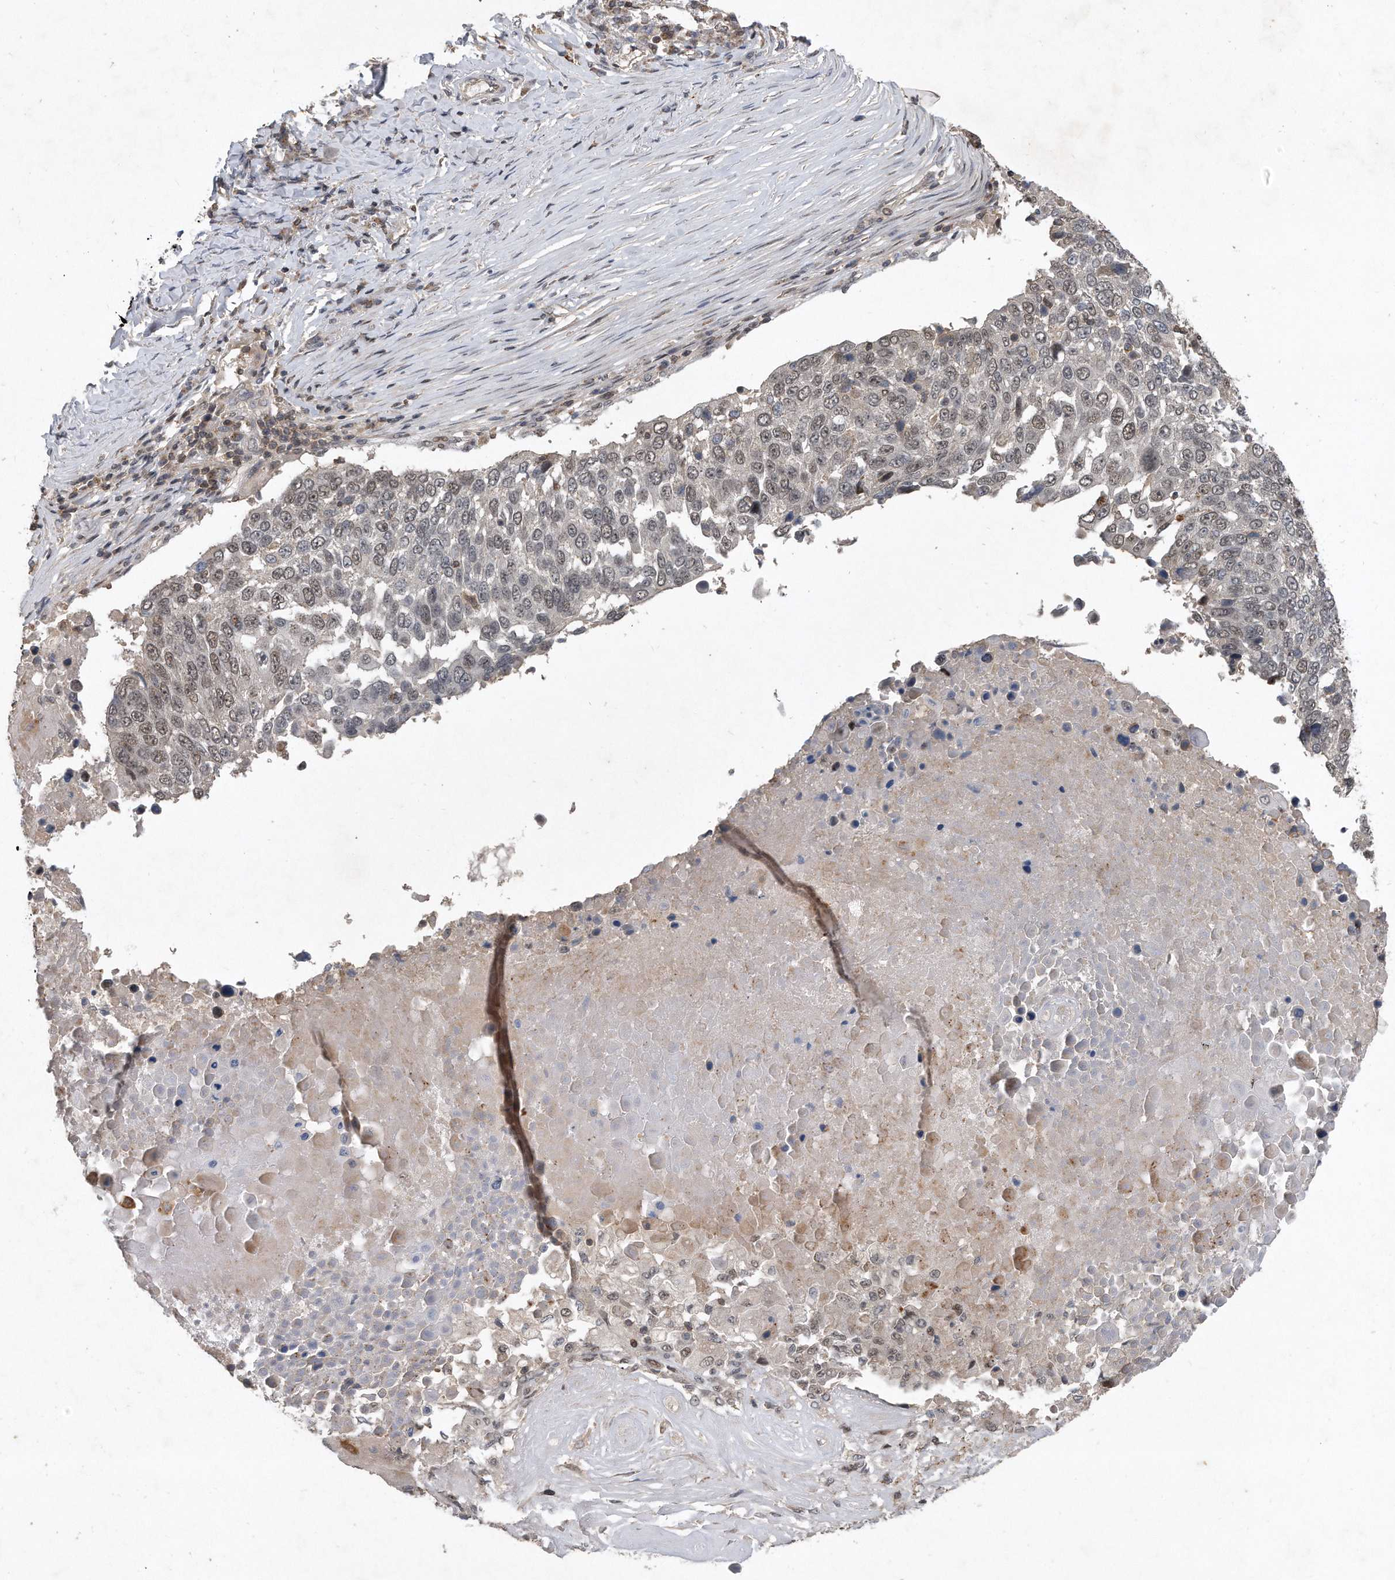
{"staining": {"intensity": "moderate", "quantity": "<25%", "location": "nuclear"}, "tissue": "lung cancer", "cell_type": "Tumor cells", "image_type": "cancer", "snomed": [{"axis": "morphology", "description": "Squamous cell carcinoma, NOS"}, {"axis": "topography", "description": "Lung"}], "caption": "A histopathology image showing moderate nuclear positivity in about <25% of tumor cells in lung squamous cell carcinoma, as visualized by brown immunohistochemical staining.", "gene": "PGBD2", "patient": {"sex": "male", "age": 66}}